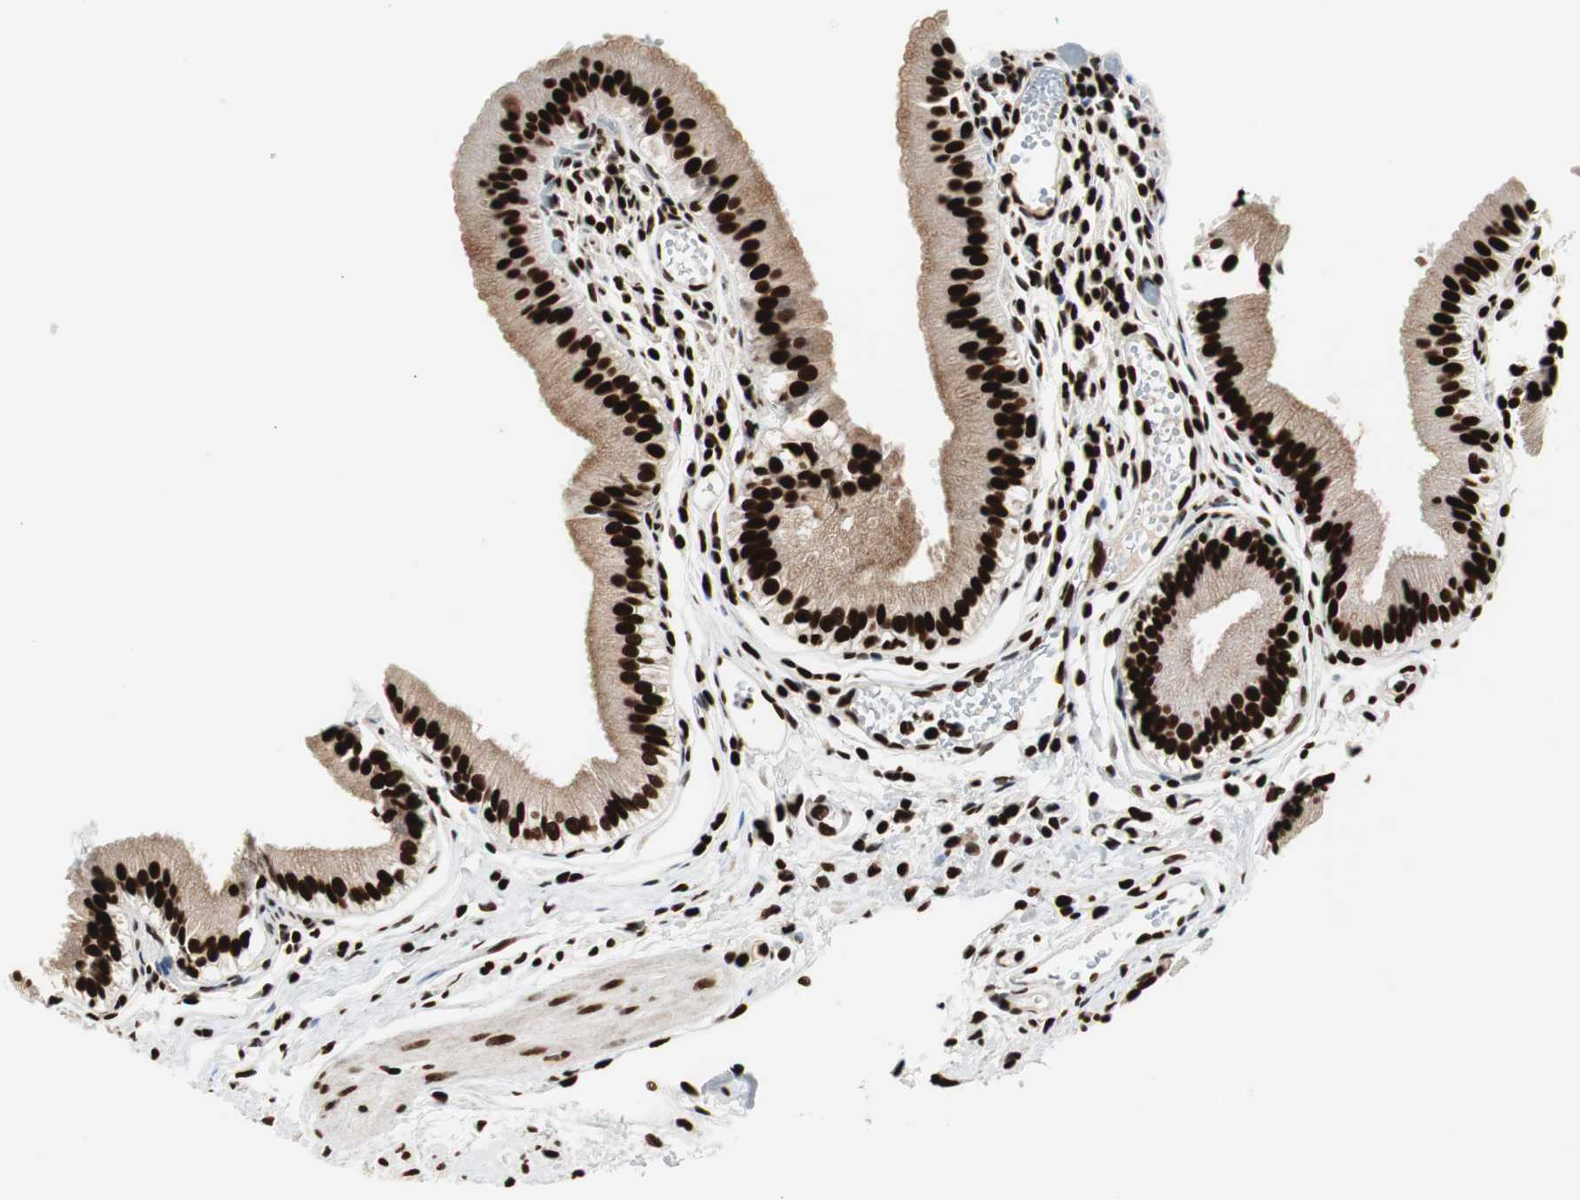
{"staining": {"intensity": "strong", "quantity": ">75%", "location": "cytoplasmic/membranous,nuclear"}, "tissue": "gallbladder", "cell_type": "Glandular cells", "image_type": "normal", "snomed": [{"axis": "morphology", "description": "Normal tissue, NOS"}, {"axis": "topography", "description": "Gallbladder"}], "caption": "This histopathology image displays immunohistochemistry staining of unremarkable gallbladder, with high strong cytoplasmic/membranous,nuclear positivity in about >75% of glandular cells.", "gene": "MTA2", "patient": {"sex": "female", "age": 26}}